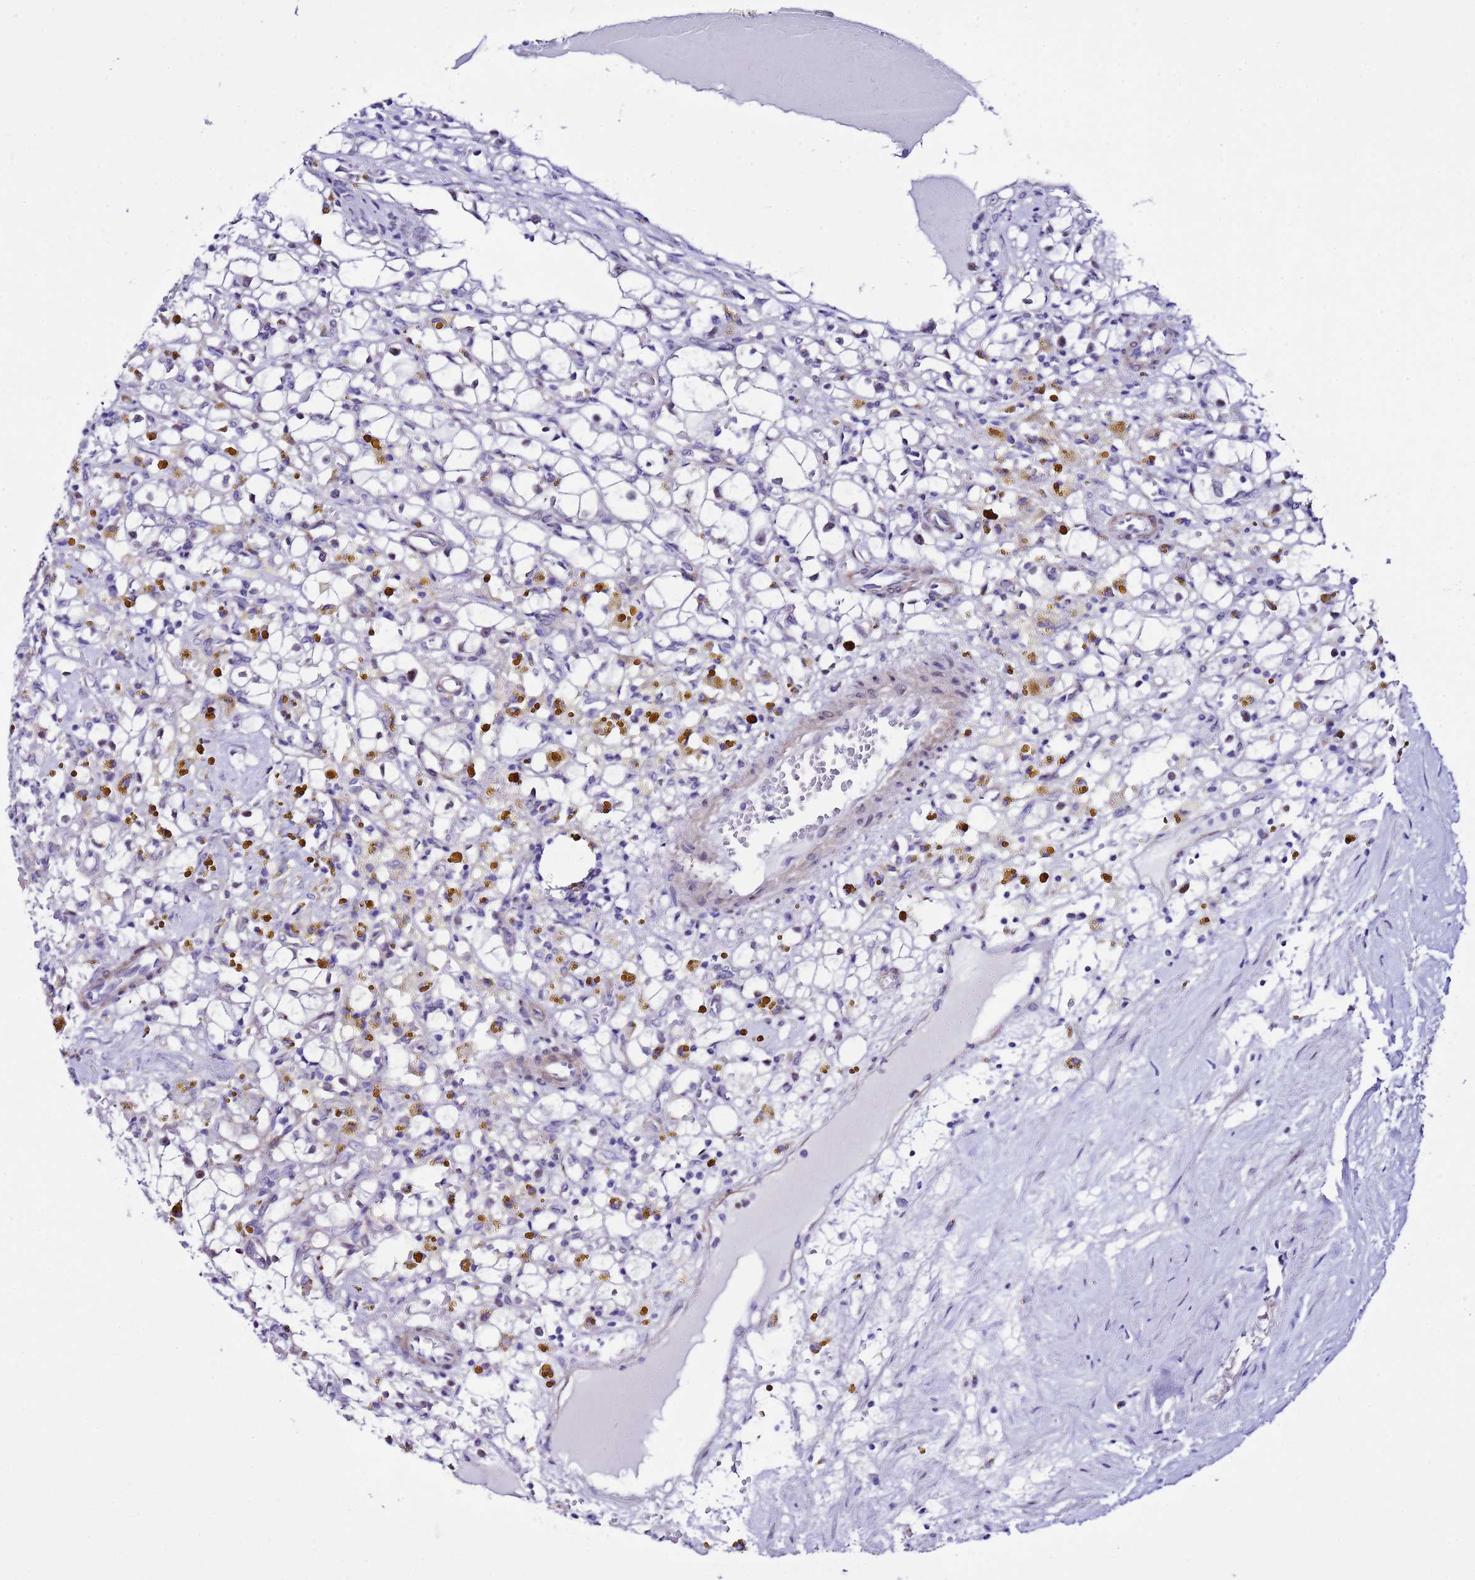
{"staining": {"intensity": "negative", "quantity": "none", "location": "none"}, "tissue": "renal cancer", "cell_type": "Tumor cells", "image_type": "cancer", "snomed": [{"axis": "morphology", "description": "Adenocarcinoma, NOS"}, {"axis": "topography", "description": "Kidney"}], "caption": "The immunohistochemistry image has no significant expression in tumor cells of renal cancer (adenocarcinoma) tissue.", "gene": "BCL7A", "patient": {"sex": "male", "age": 56}}